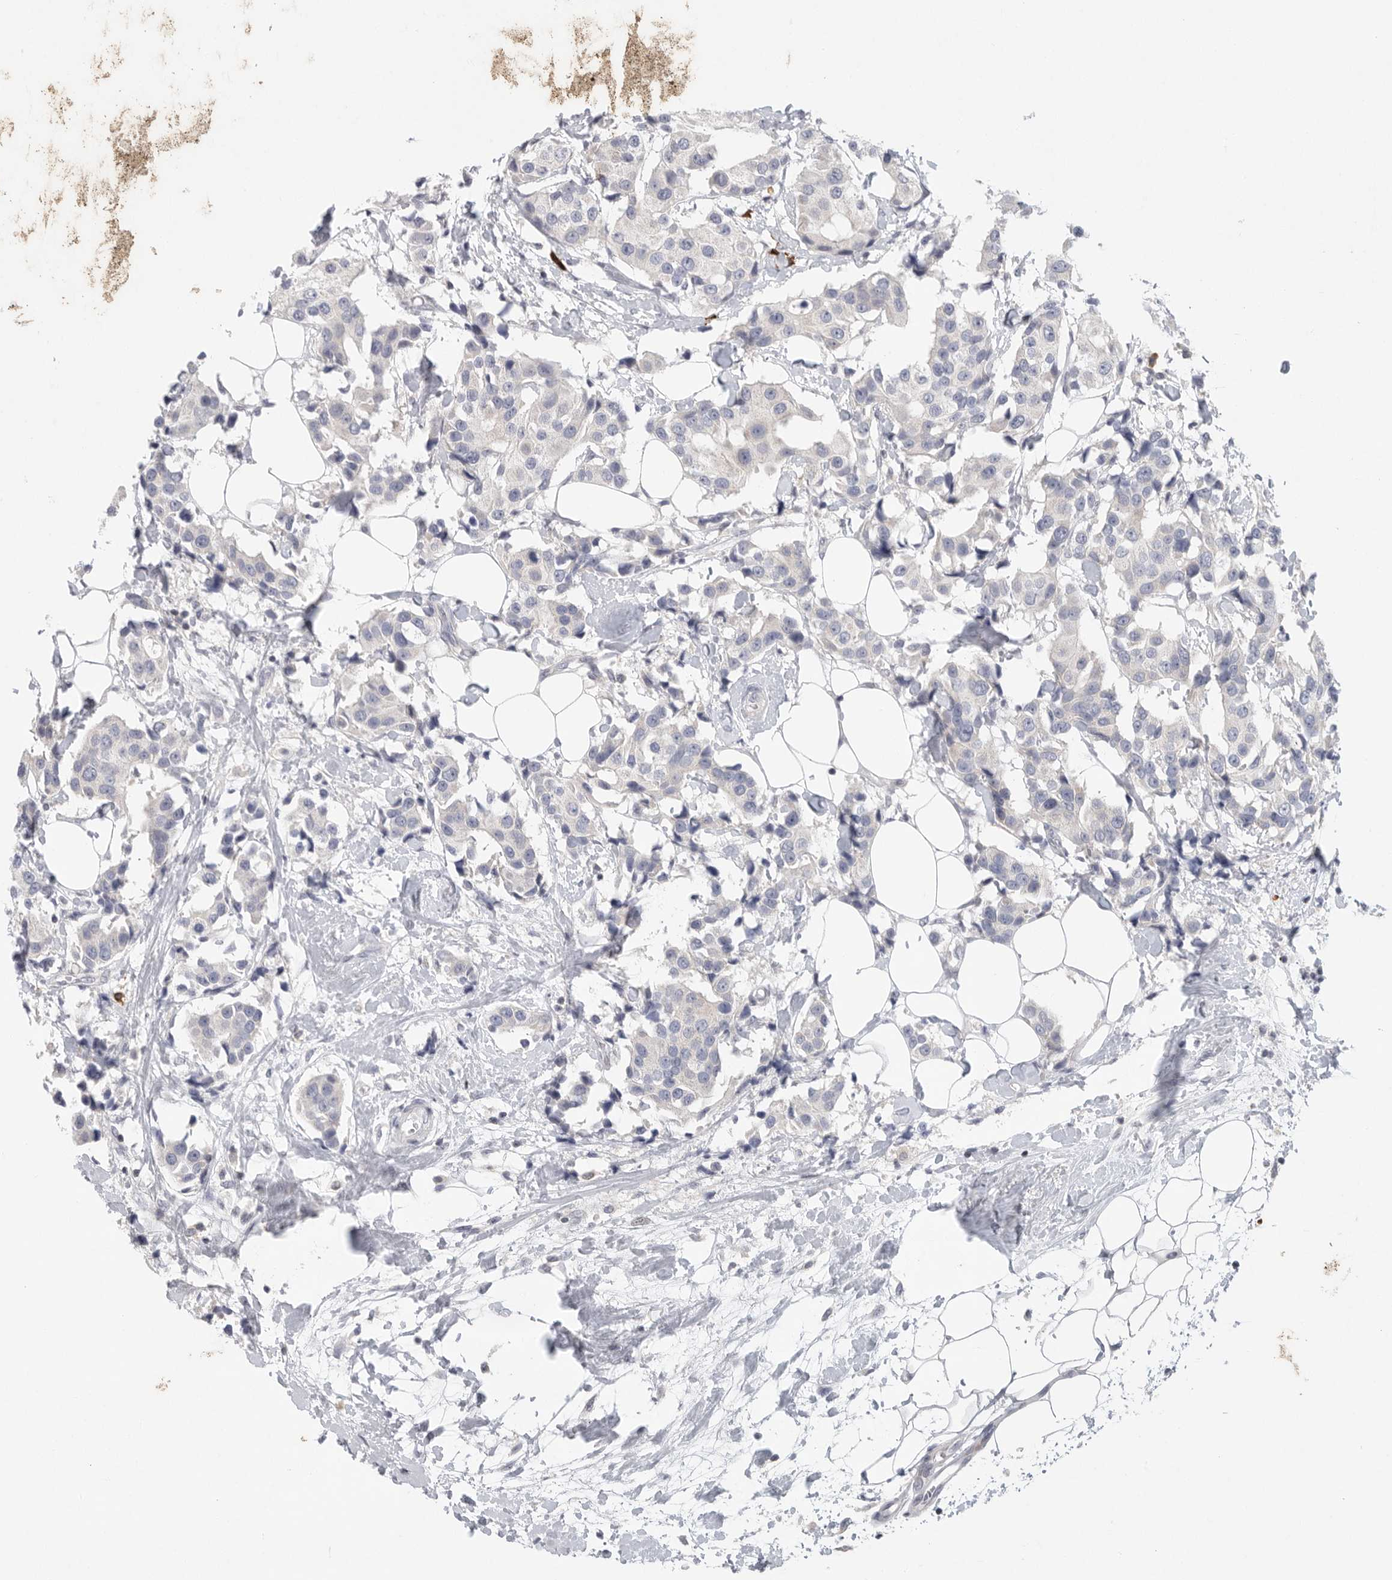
{"staining": {"intensity": "negative", "quantity": "none", "location": "none"}, "tissue": "breast cancer", "cell_type": "Tumor cells", "image_type": "cancer", "snomed": [{"axis": "morphology", "description": "Normal tissue, NOS"}, {"axis": "morphology", "description": "Duct carcinoma"}, {"axis": "topography", "description": "Breast"}], "caption": "Immunohistochemistry photomicrograph of neoplastic tissue: invasive ductal carcinoma (breast) stained with DAB (3,3'-diaminobenzidine) demonstrates no significant protein expression in tumor cells.", "gene": "TMEM69", "patient": {"sex": "female", "age": 39}}